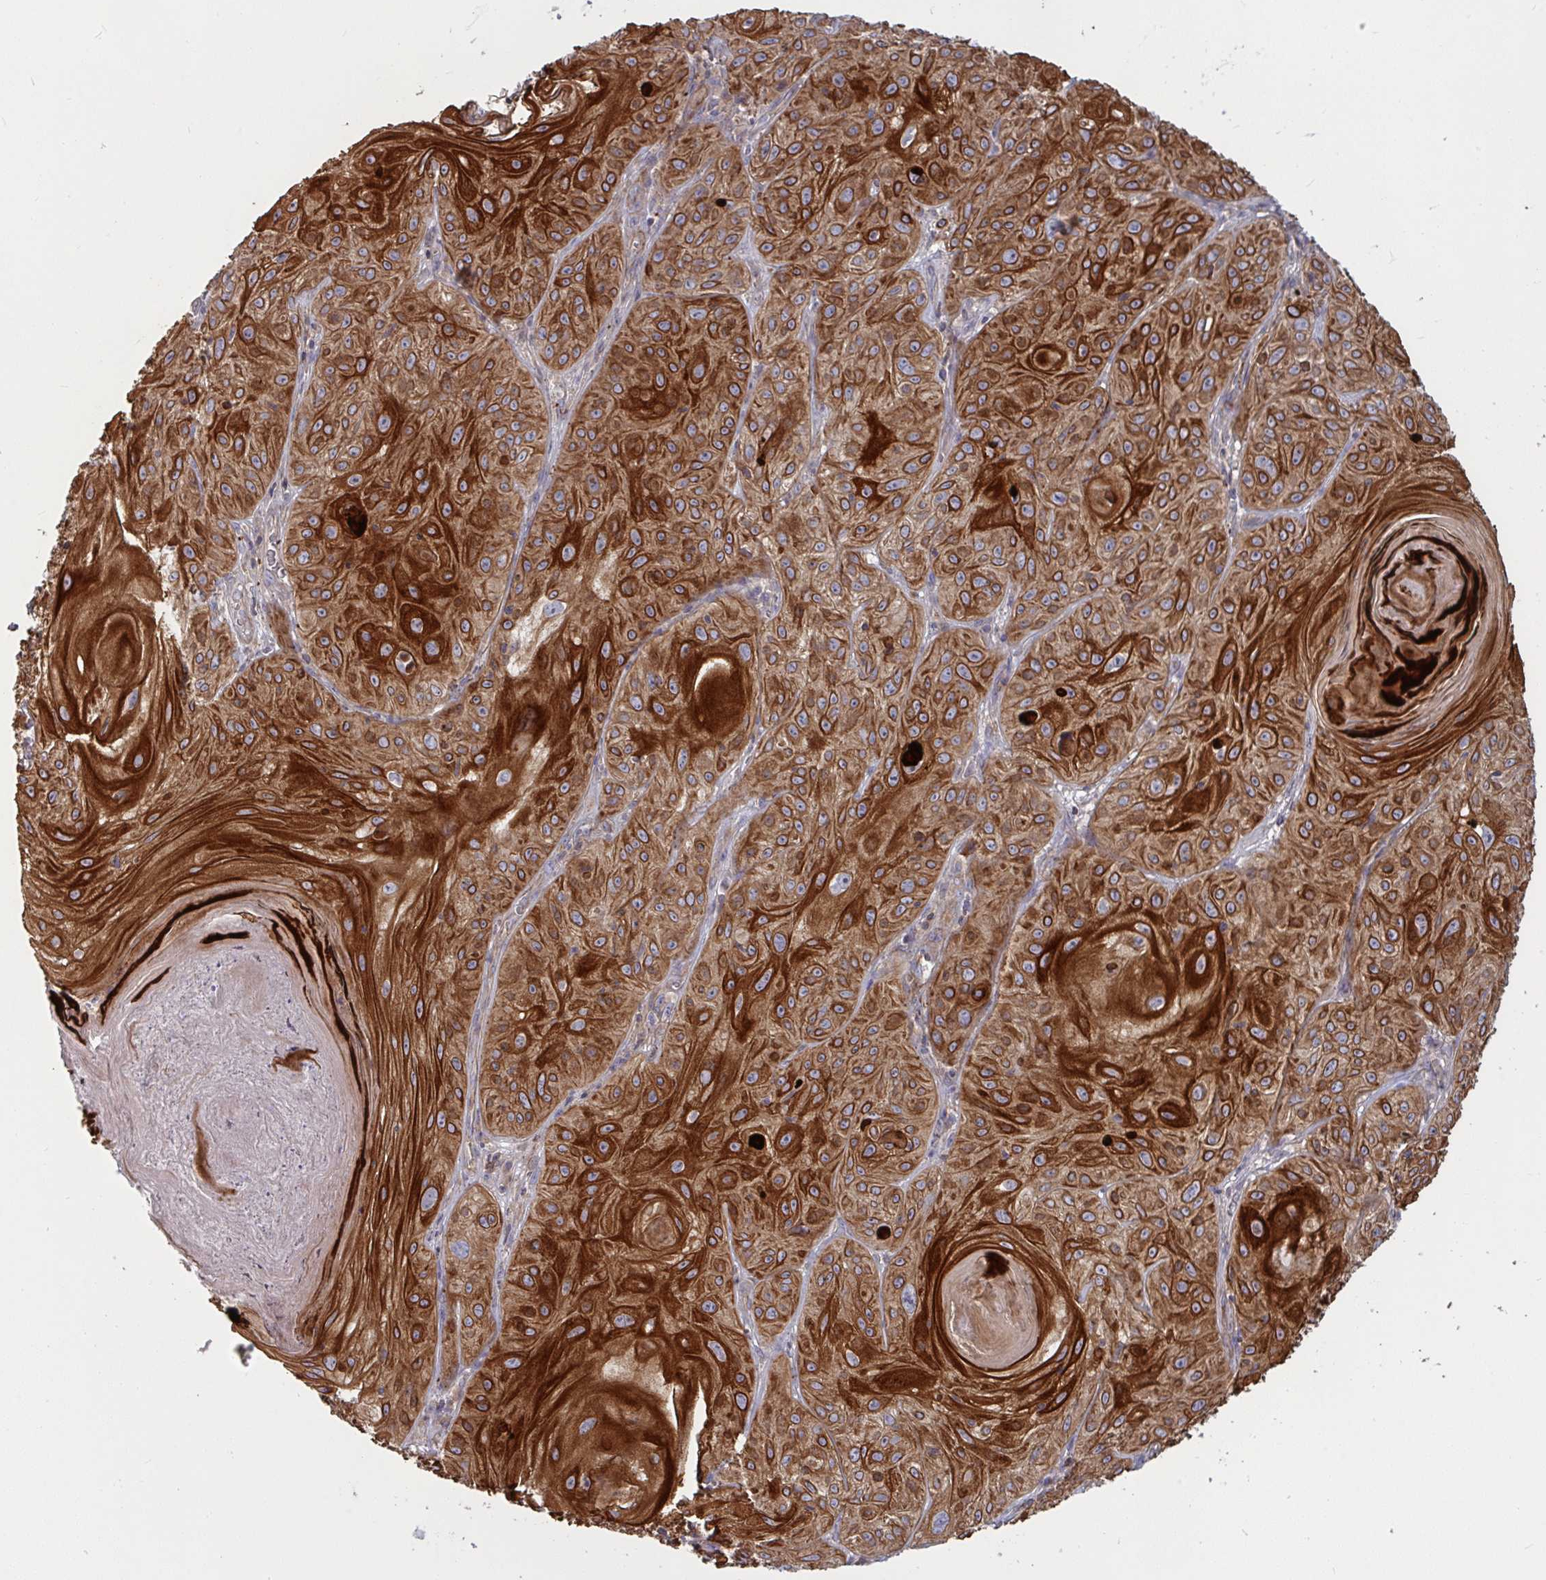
{"staining": {"intensity": "strong", "quantity": ">75%", "location": "cytoplasmic/membranous"}, "tissue": "skin cancer", "cell_type": "Tumor cells", "image_type": "cancer", "snomed": [{"axis": "morphology", "description": "Squamous cell carcinoma, NOS"}, {"axis": "topography", "description": "Skin"}], "caption": "An immunohistochemistry histopathology image of tumor tissue is shown. Protein staining in brown labels strong cytoplasmic/membranous positivity in squamous cell carcinoma (skin) within tumor cells.", "gene": "TANK", "patient": {"sex": "male", "age": 85}}